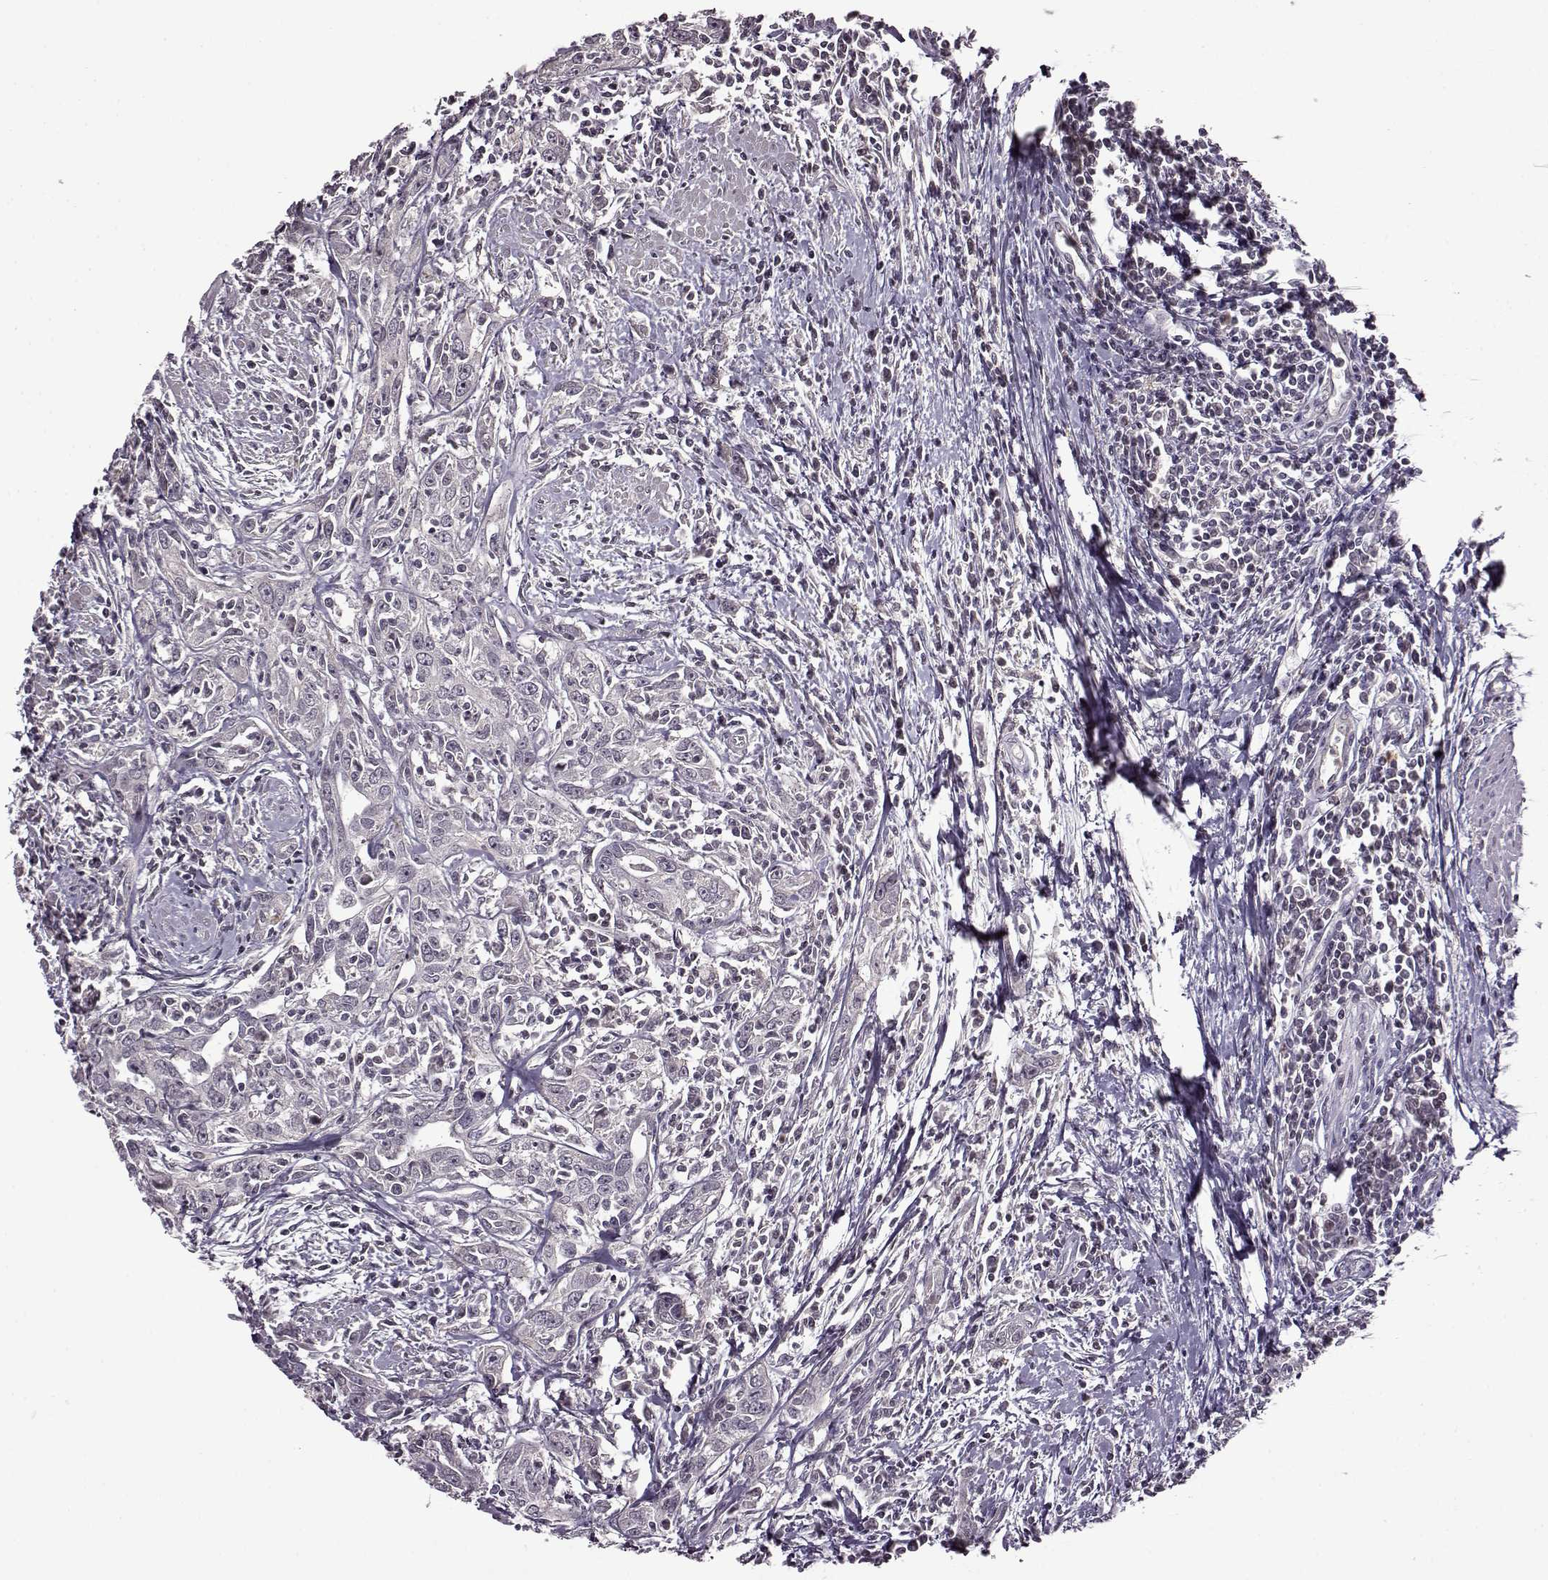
{"staining": {"intensity": "negative", "quantity": "none", "location": "none"}, "tissue": "urothelial cancer", "cell_type": "Tumor cells", "image_type": "cancer", "snomed": [{"axis": "morphology", "description": "Urothelial carcinoma, High grade"}, {"axis": "topography", "description": "Urinary bladder"}], "caption": "Tumor cells are negative for protein expression in human urothelial carcinoma (high-grade). (DAB immunohistochemistry (IHC) with hematoxylin counter stain).", "gene": "MAIP1", "patient": {"sex": "male", "age": 83}}